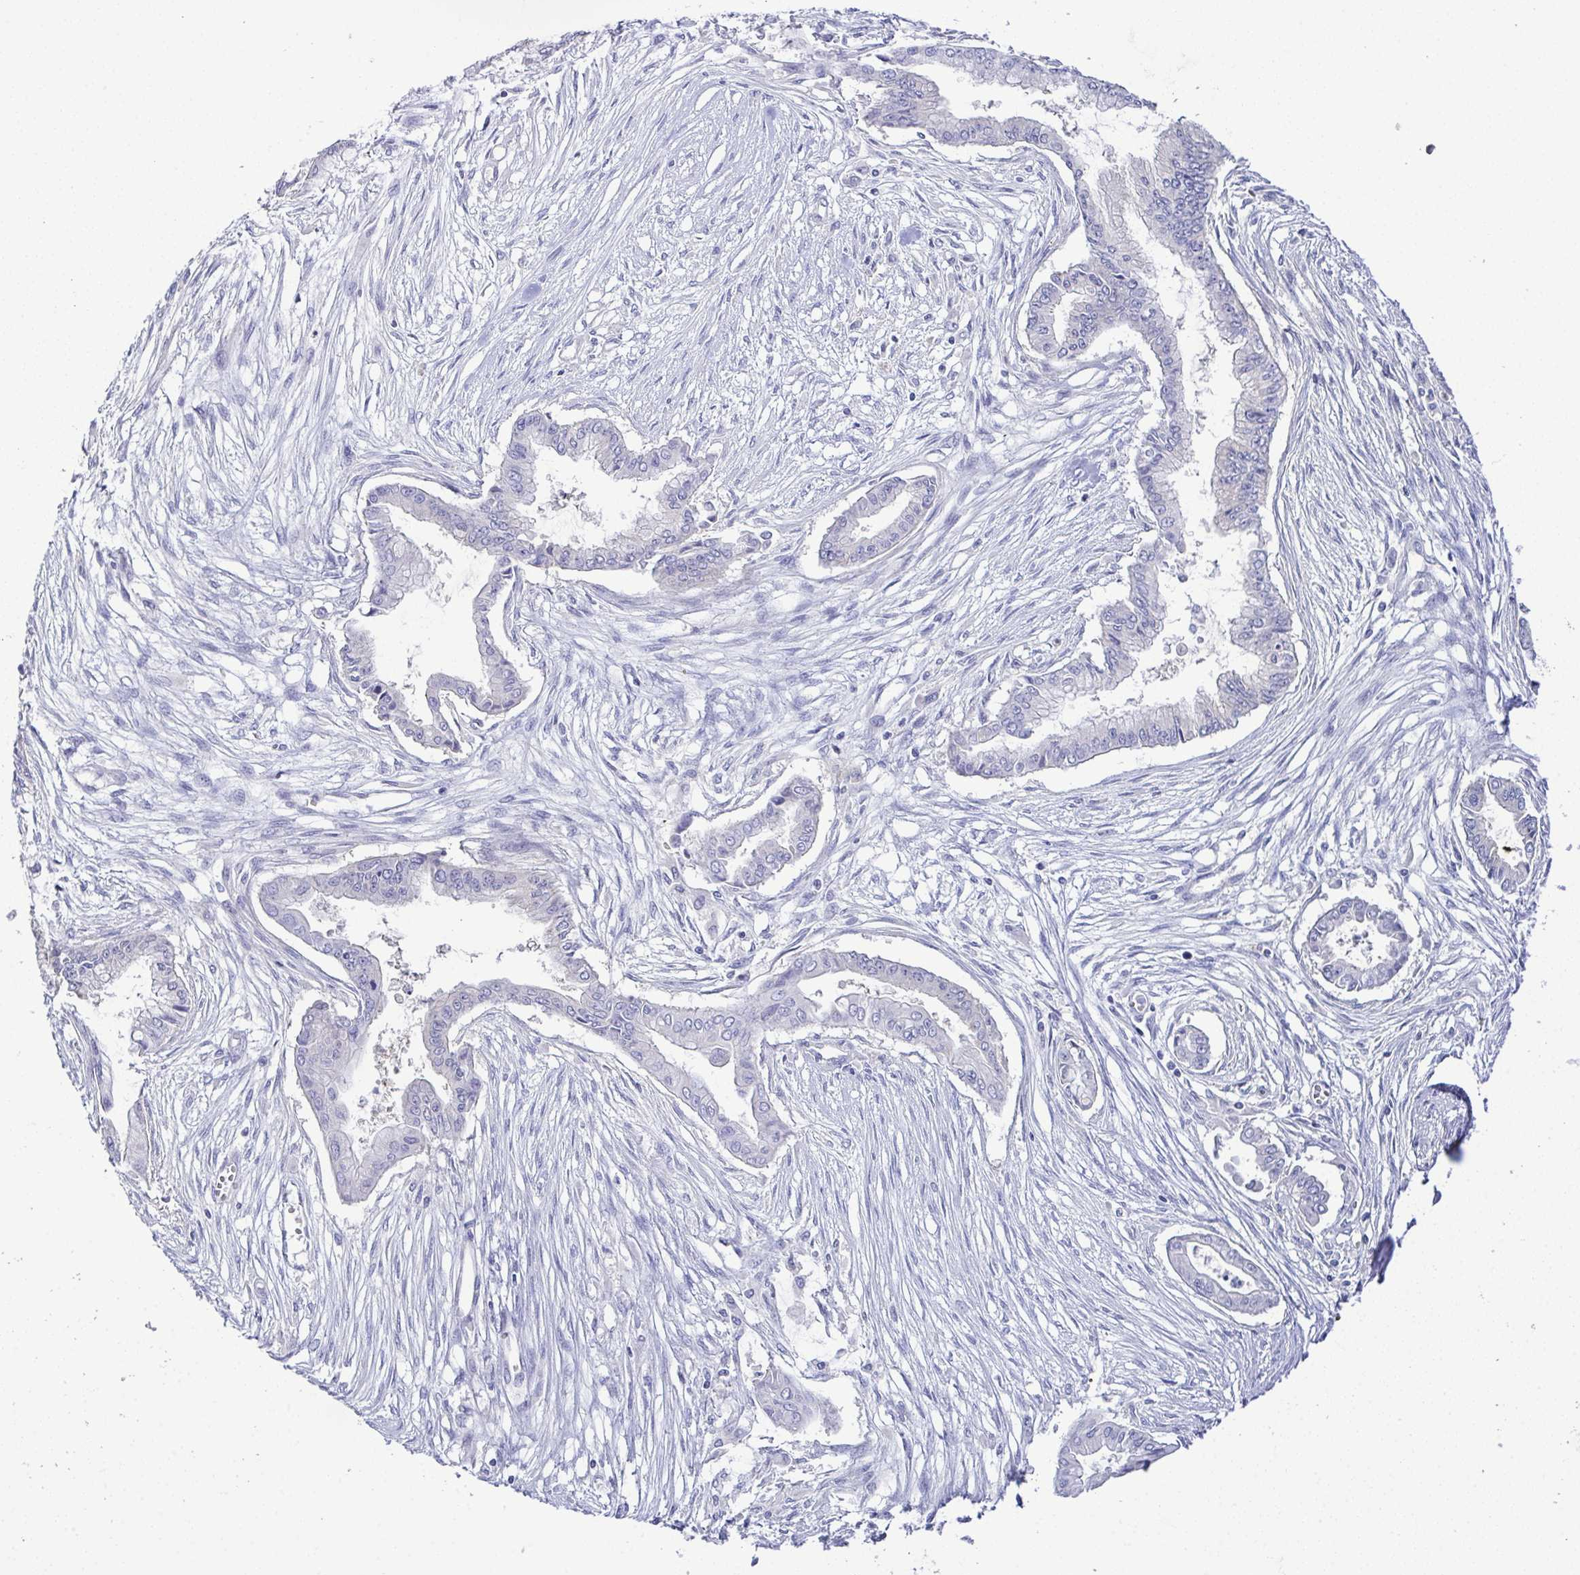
{"staining": {"intensity": "negative", "quantity": "none", "location": "none"}, "tissue": "pancreatic cancer", "cell_type": "Tumor cells", "image_type": "cancer", "snomed": [{"axis": "morphology", "description": "Adenocarcinoma, NOS"}, {"axis": "topography", "description": "Pancreas"}], "caption": "Tumor cells are negative for brown protein staining in pancreatic cancer (adenocarcinoma). (DAB (3,3'-diaminobenzidine) immunohistochemistry, high magnification).", "gene": "CFAP97D1", "patient": {"sex": "female", "age": 68}}